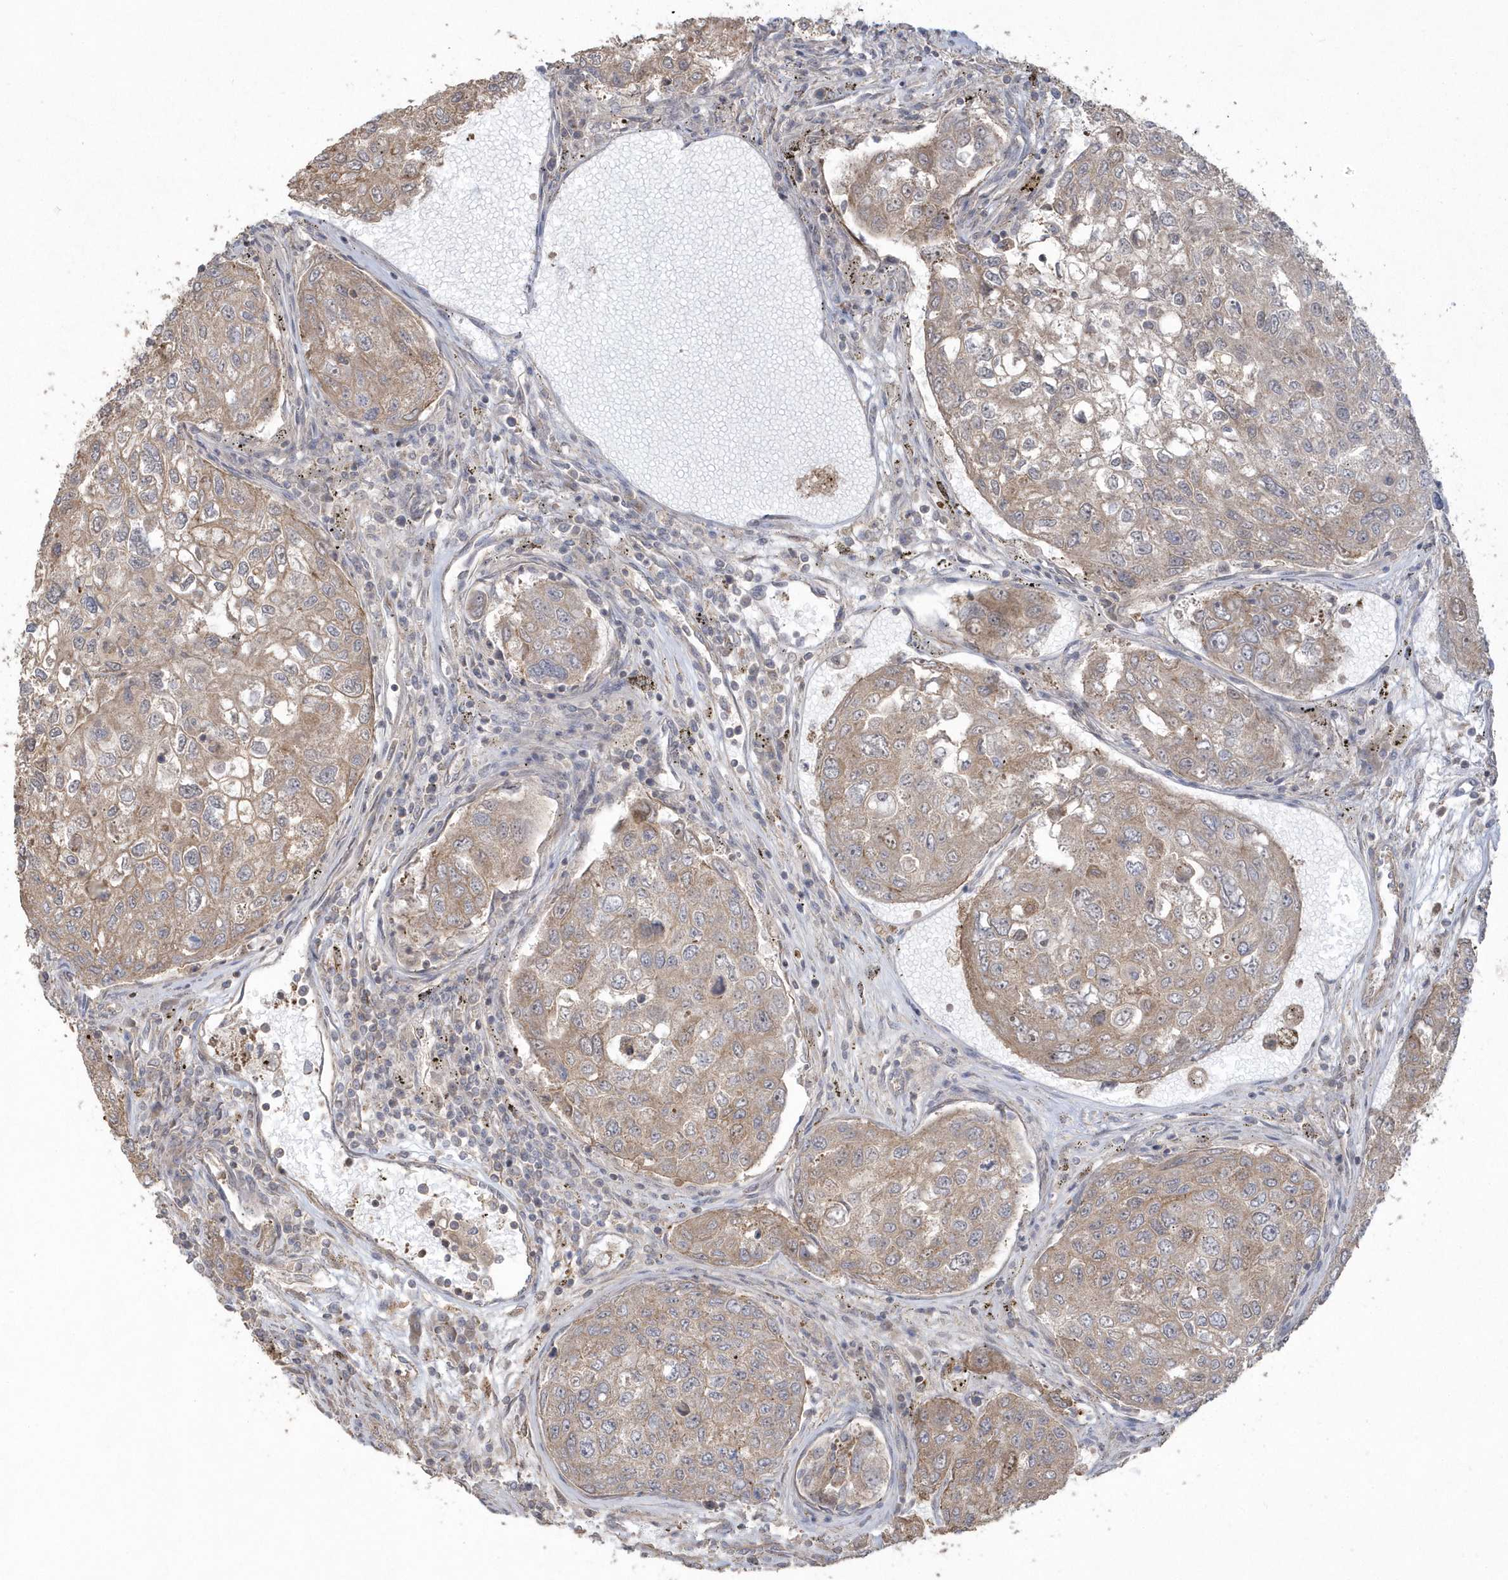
{"staining": {"intensity": "moderate", "quantity": ">75%", "location": "cytoplasmic/membranous"}, "tissue": "urothelial cancer", "cell_type": "Tumor cells", "image_type": "cancer", "snomed": [{"axis": "morphology", "description": "Urothelial carcinoma, High grade"}, {"axis": "topography", "description": "Lymph node"}, {"axis": "topography", "description": "Urinary bladder"}], "caption": "Immunohistochemical staining of human urothelial cancer demonstrates moderate cytoplasmic/membranous protein expression in approximately >75% of tumor cells.", "gene": "ARMC8", "patient": {"sex": "male", "age": 51}}